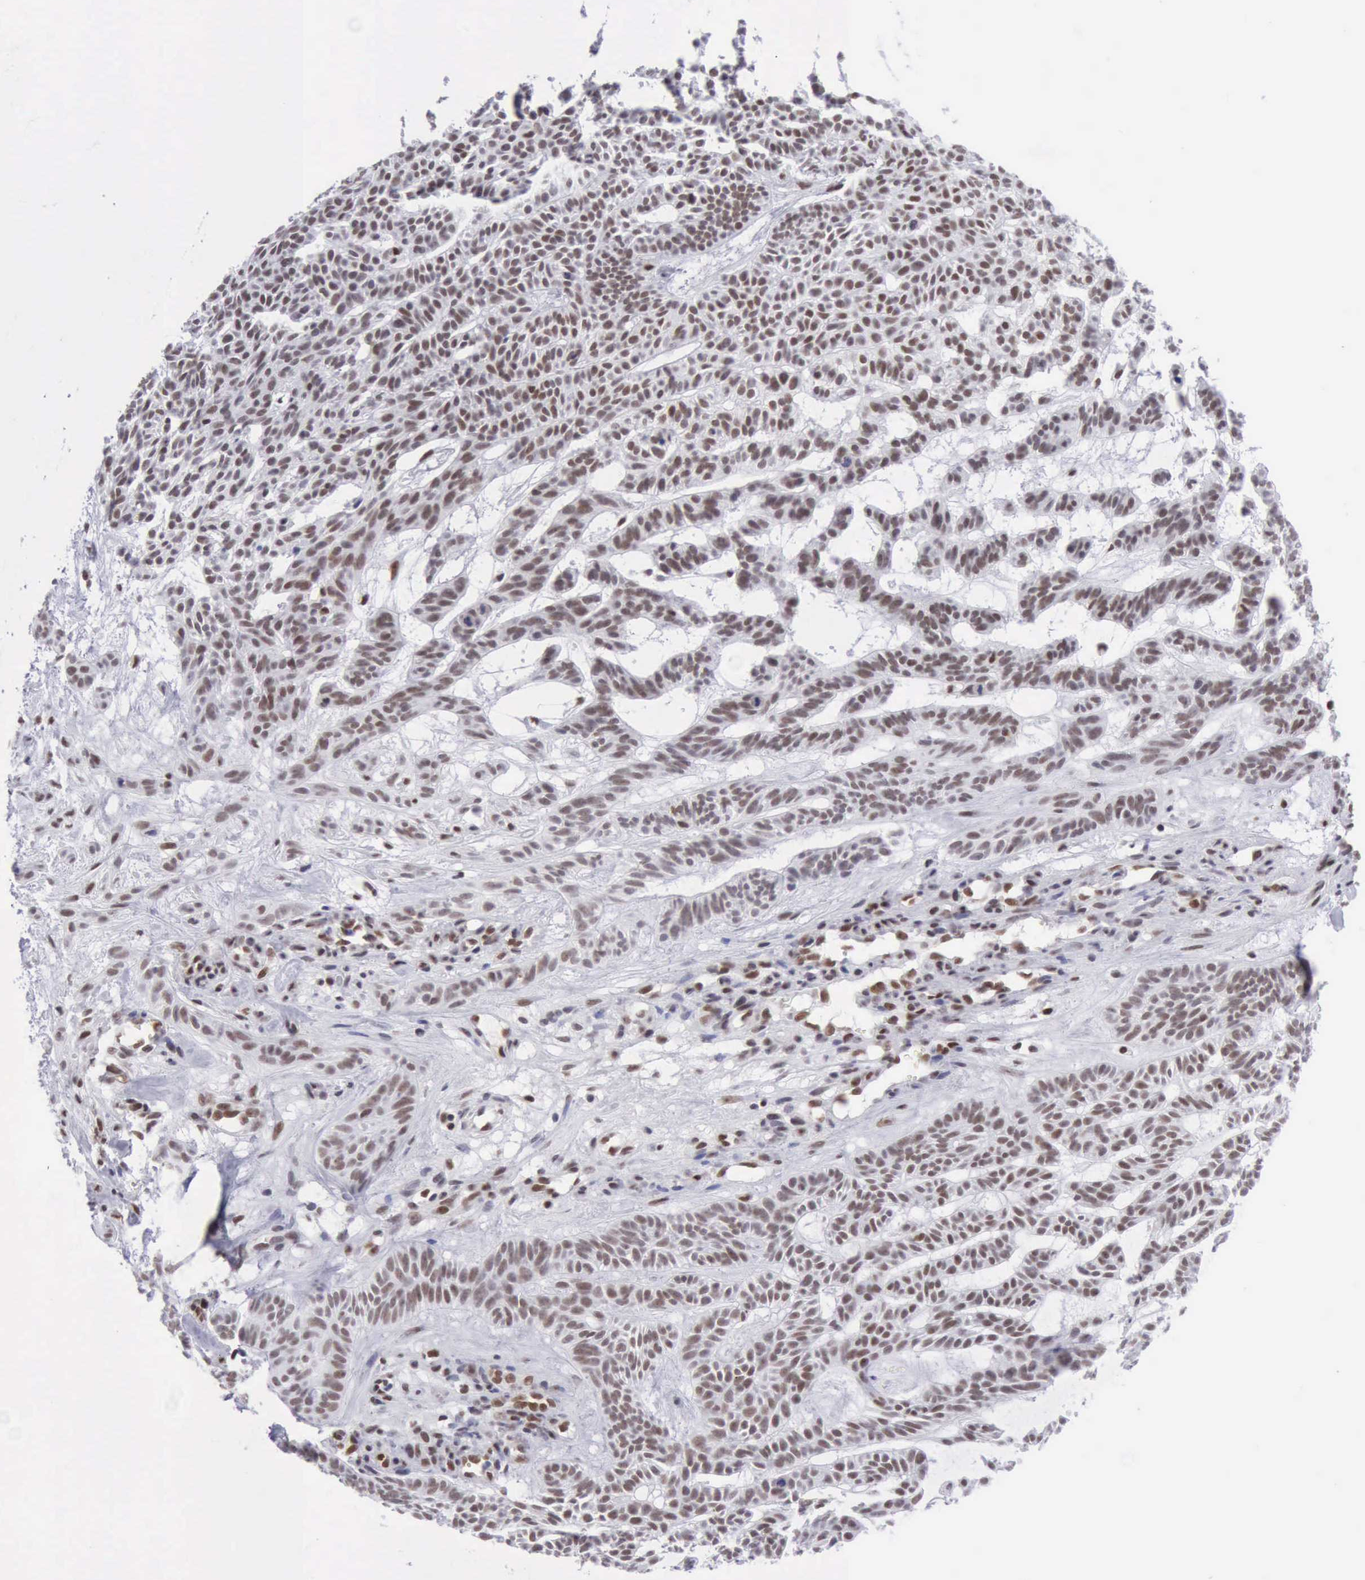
{"staining": {"intensity": "moderate", "quantity": ">75%", "location": "nuclear"}, "tissue": "skin cancer", "cell_type": "Tumor cells", "image_type": "cancer", "snomed": [{"axis": "morphology", "description": "Basal cell carcinoma"}, {"axis": "topography", "description": "Skin"}], "caption": "The histopathology image displays a brown stain indicating the presence of a protein in the nuclear of tumor cells in basal cell carcinoma (skin).", "gene": "ERCC4", "patient": {"sex": "male", "age": 75}}